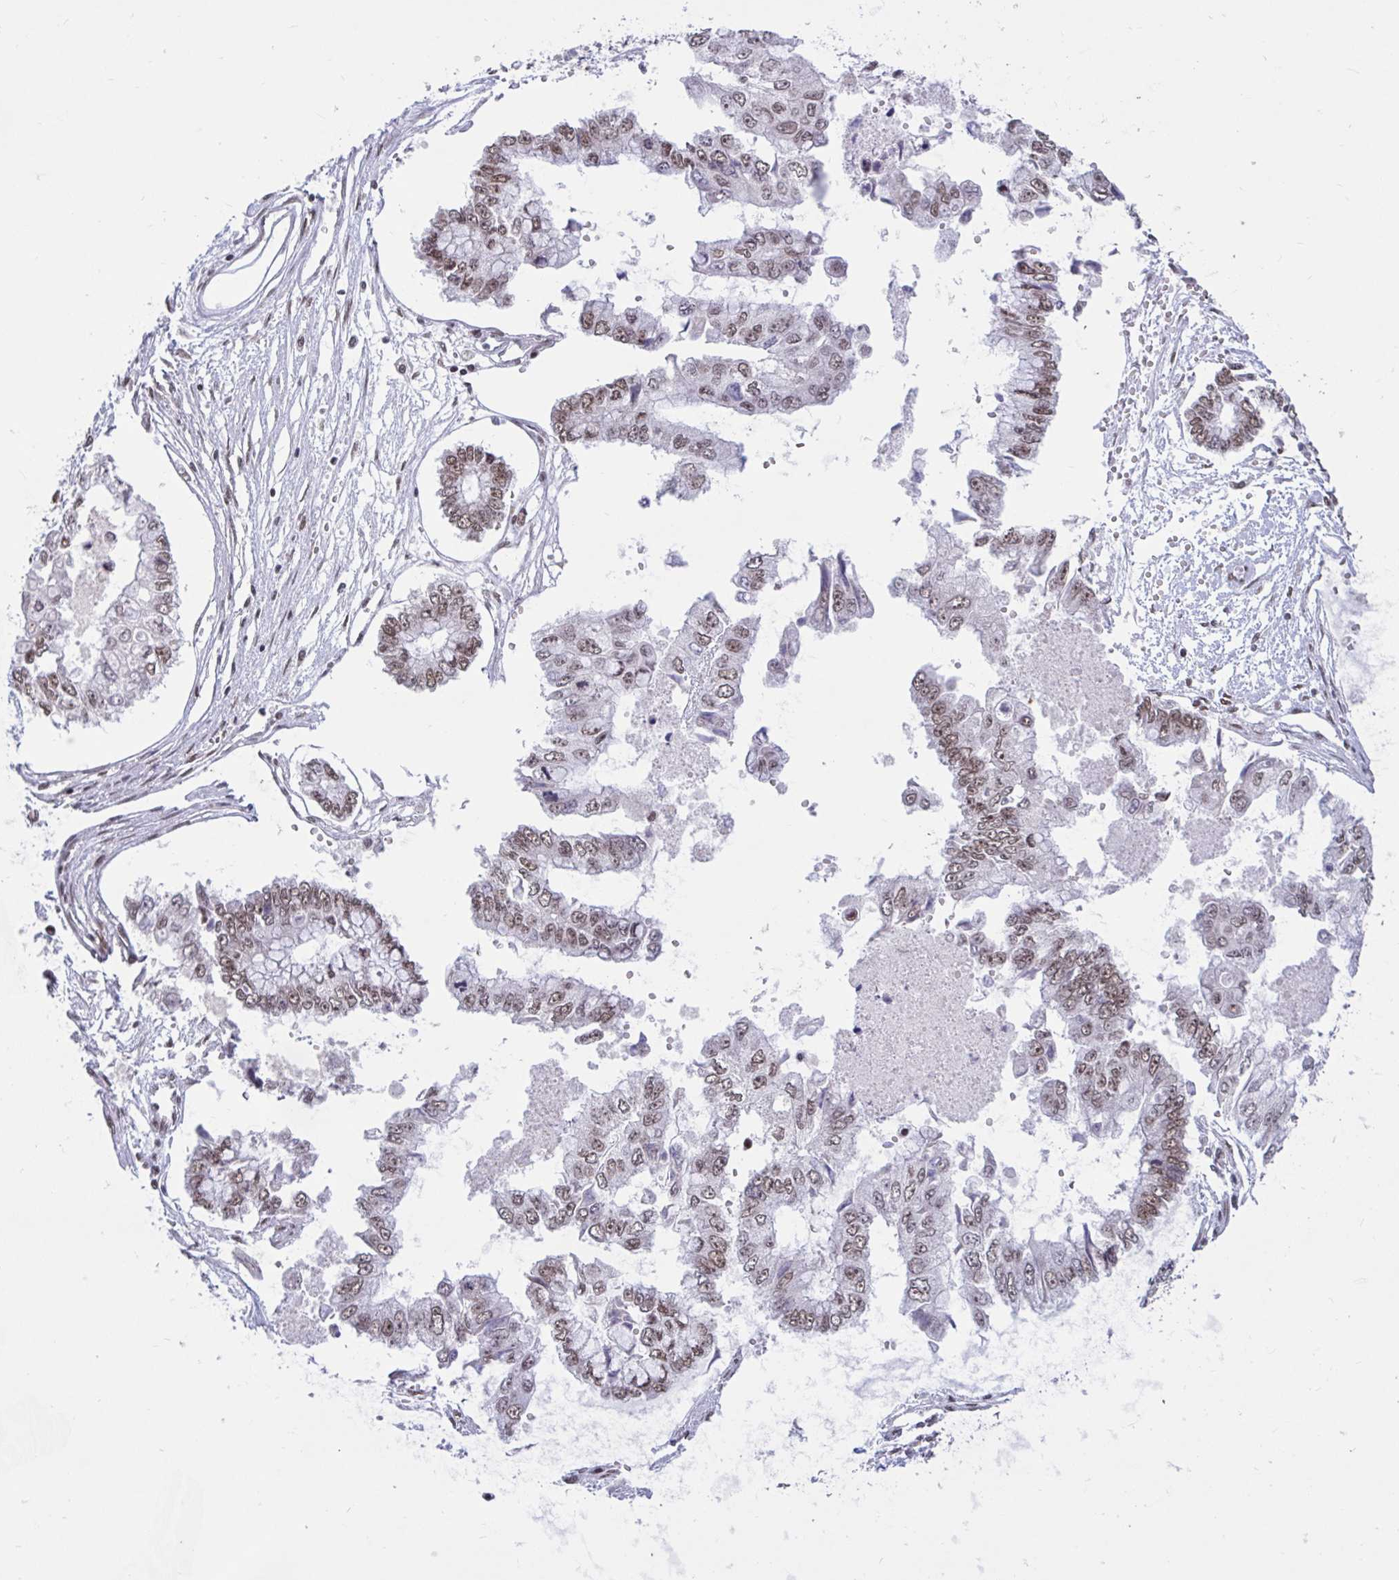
{"staining": {"intensity": "weak", "quantity": ">75%", "location": "nuclear"}, "tissue": "ovarian cancer", "cell_type": "Tumor cells", "image_type": "cancer", "snomed": [{"axis": "morphology", "description": "Cystadenocarcinoma, mucinous, NOS"}, {"axis": "topography", "description": "Ovary"}], "caption": "Tumor cells reveal low levels of weak nuclear staining in about >75% of cells in mucinous cystadenocarcinoma (ovarian).", "gene": "PHF10", "patient": {"sex": "female", "age": 72}}